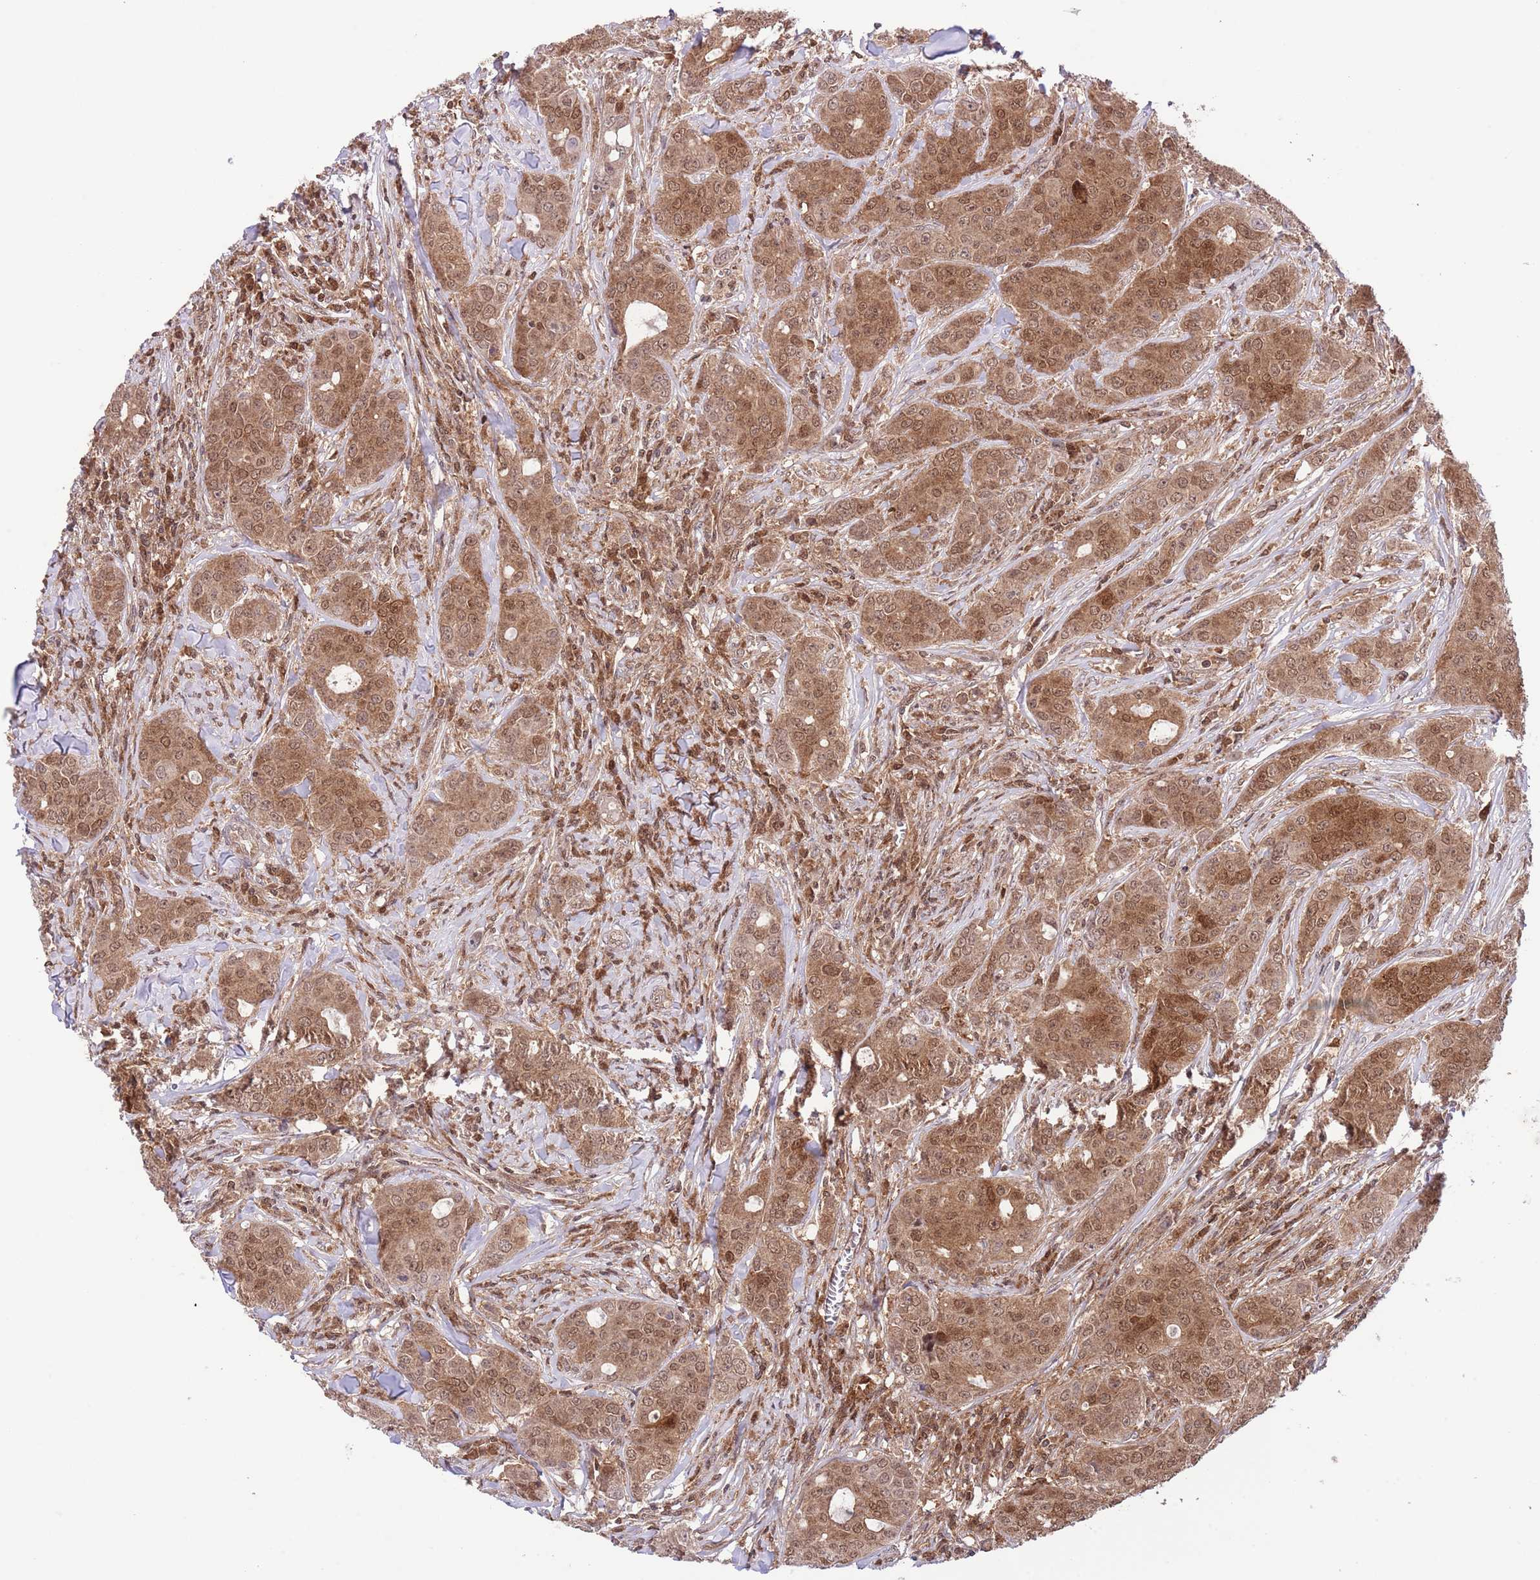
{"staining": {"intensity": "moderate", "quantity": ">75%", "location": "cytoplasmic/membranous,nuclear"}, "tissue": "breast cancer", "cell_type": "Tumor cells", "image_type": "cancer", "snomed": [{"axis": "morphology", "description": "Duct carcinoma"}, {"axis": "topography", "description": "Breast"}], "caption": "Immunohistochemical staining of infiltrating ductal carcinoma (breast) demonstrates medium levels of moderate cytoplasmic/membranous and nuclear protein expression in approximately >75% of tumor cells.", "gene": "HDHD2", "patient": {"sex": "female", "age": 43}}